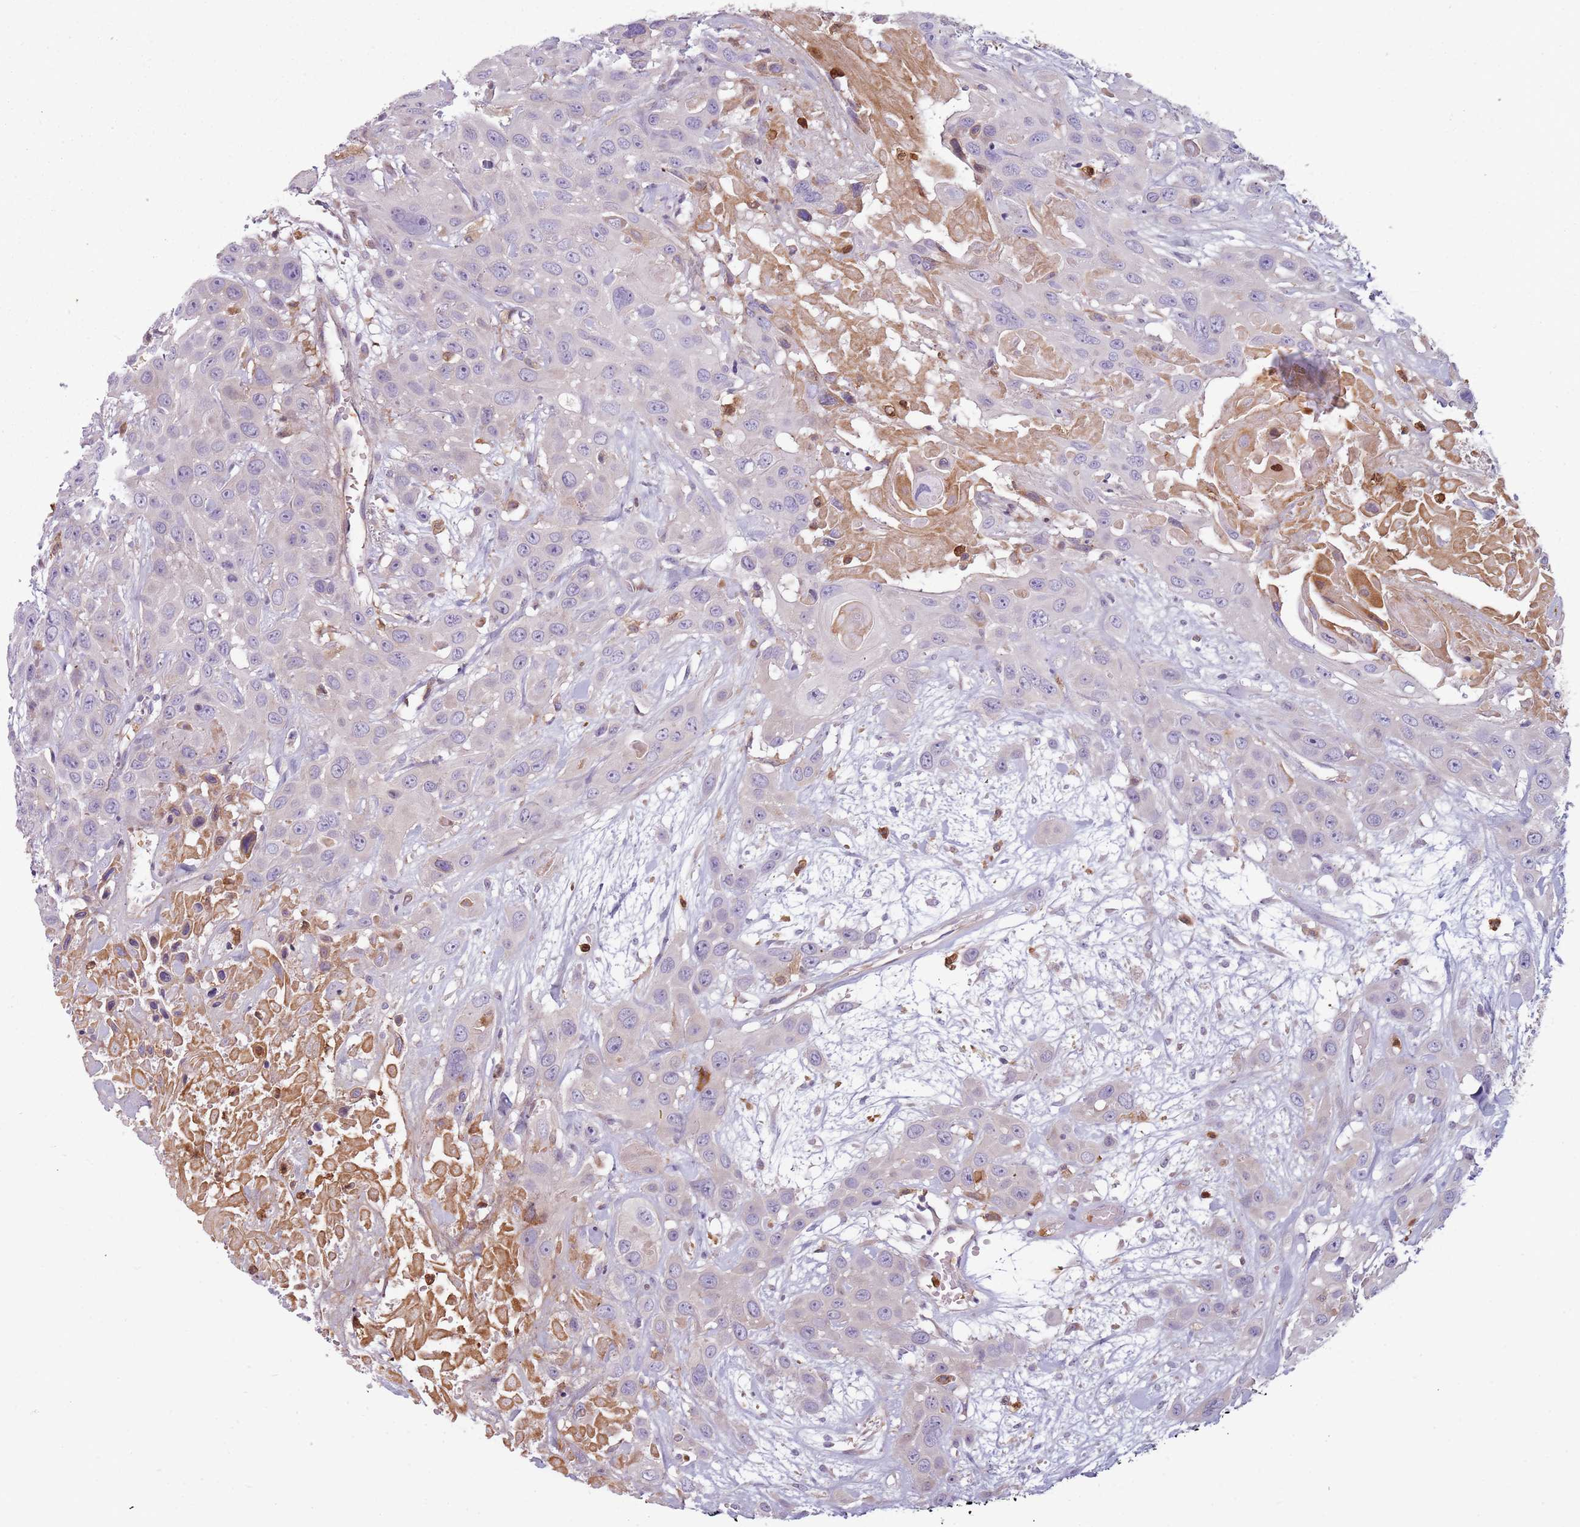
{"staining": {"intensity": "negative", "quantity": "none", "location": "none"}, "tissue": "head and neck cancer", "cell_type": "Tumor cells", "image_type": "cancer", "snomed": [{"axis": "morphology", "description": "Squamous cell carcinoma, NOS"}, {"axis": "topography", "description": "Head-Neck"}], "caption": "Protein analysis of head and neck cancer (squamous cell carcinoma) shows no significant expression in tumor cells.", "gene": "NADK", "patient": {"sex": "male", "age": 81}}